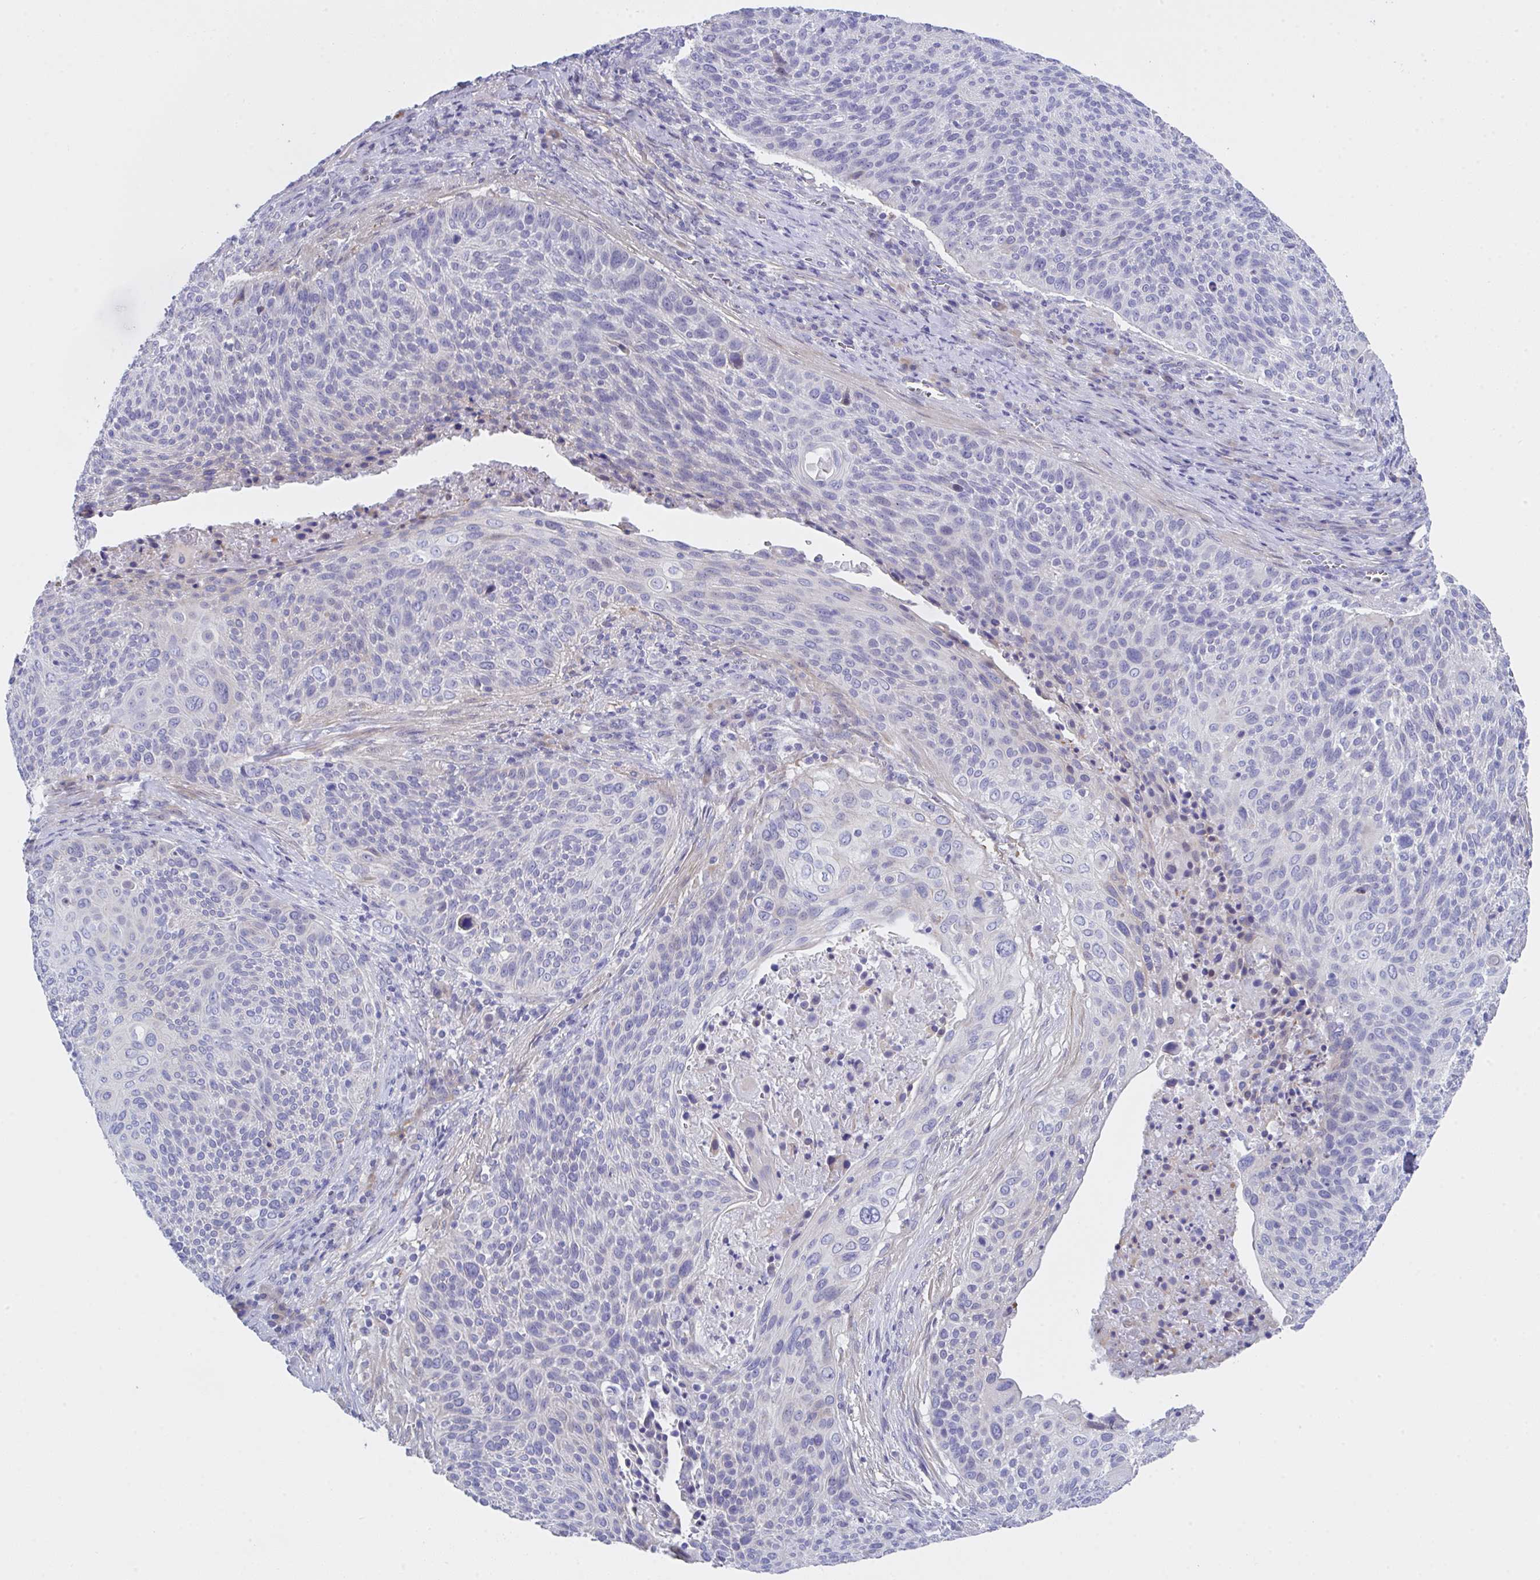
{"staining": {"intensity": "negative", "quantity": "none", "location": "none"}, "tissue": "cervical cancer", "cell_type": "Tumor cells", "image_type": "cancer", "snomed": [{"axis": "morphology", "description": "Squamous cell carcinoma, NOS"}, {"axis": "topography", "description": "Cervix"}], "caption": "The IHC photomicrograph has no significant expression in tumor cells of cervical squamous cell carcinoma tissue. The staining is performed using DAB (3,3'-diaminobenzidine) brown chromogen with nuclei counter-stained in using hematoxylin.", "gene": "FBXO47", "patient": {"sex": "female", "age": 31}}